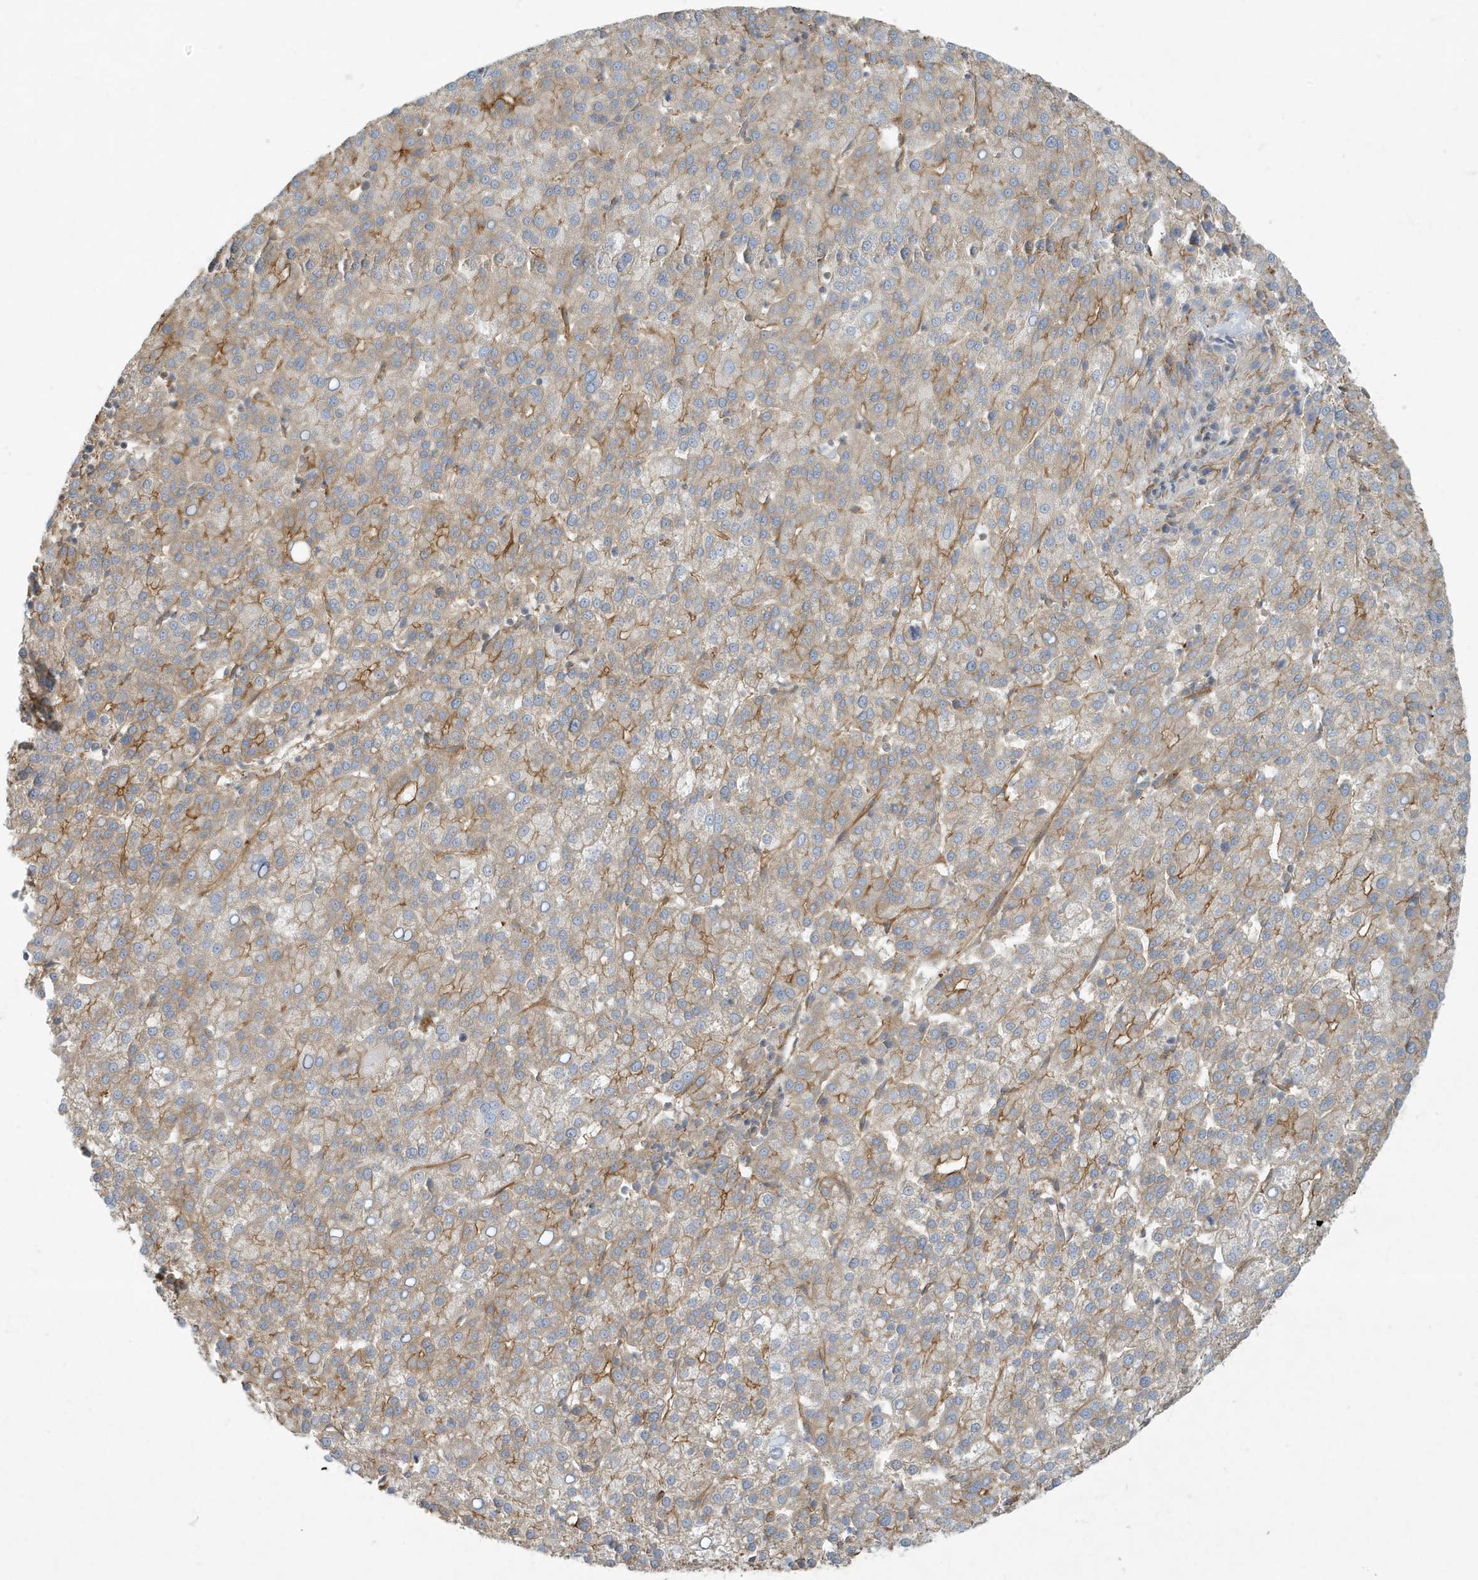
{"staining": {"intensity": "moderate", "quantity": "<25%", "location": "cytoplasmic/membranous"}, "tissue": "liver cancer", "cell_type": "Tumor cells", "image_type": "cancer", "snomed": [{"axis": "morphology", "description": "Carcinoma, Hepatocellular, NOS"}, {"axis": "topography", "description": "Liver"}], "caption": "Immunohistochemistry staining of hepatocellular carcinoma (liver), which shows low levels of moderate cytoplasmic/membranous expression in about <25% of tumor cells indicating moderate cytoplasmic/membranous protein expression. The staining was performed using DAB (3,3'-diaminobenzidine) (brown) for protein detection and nuclei were counterstained in hematoxylin (blue).", "gene": "ATP23", "patient": {"sex": "female", "age": 58}}